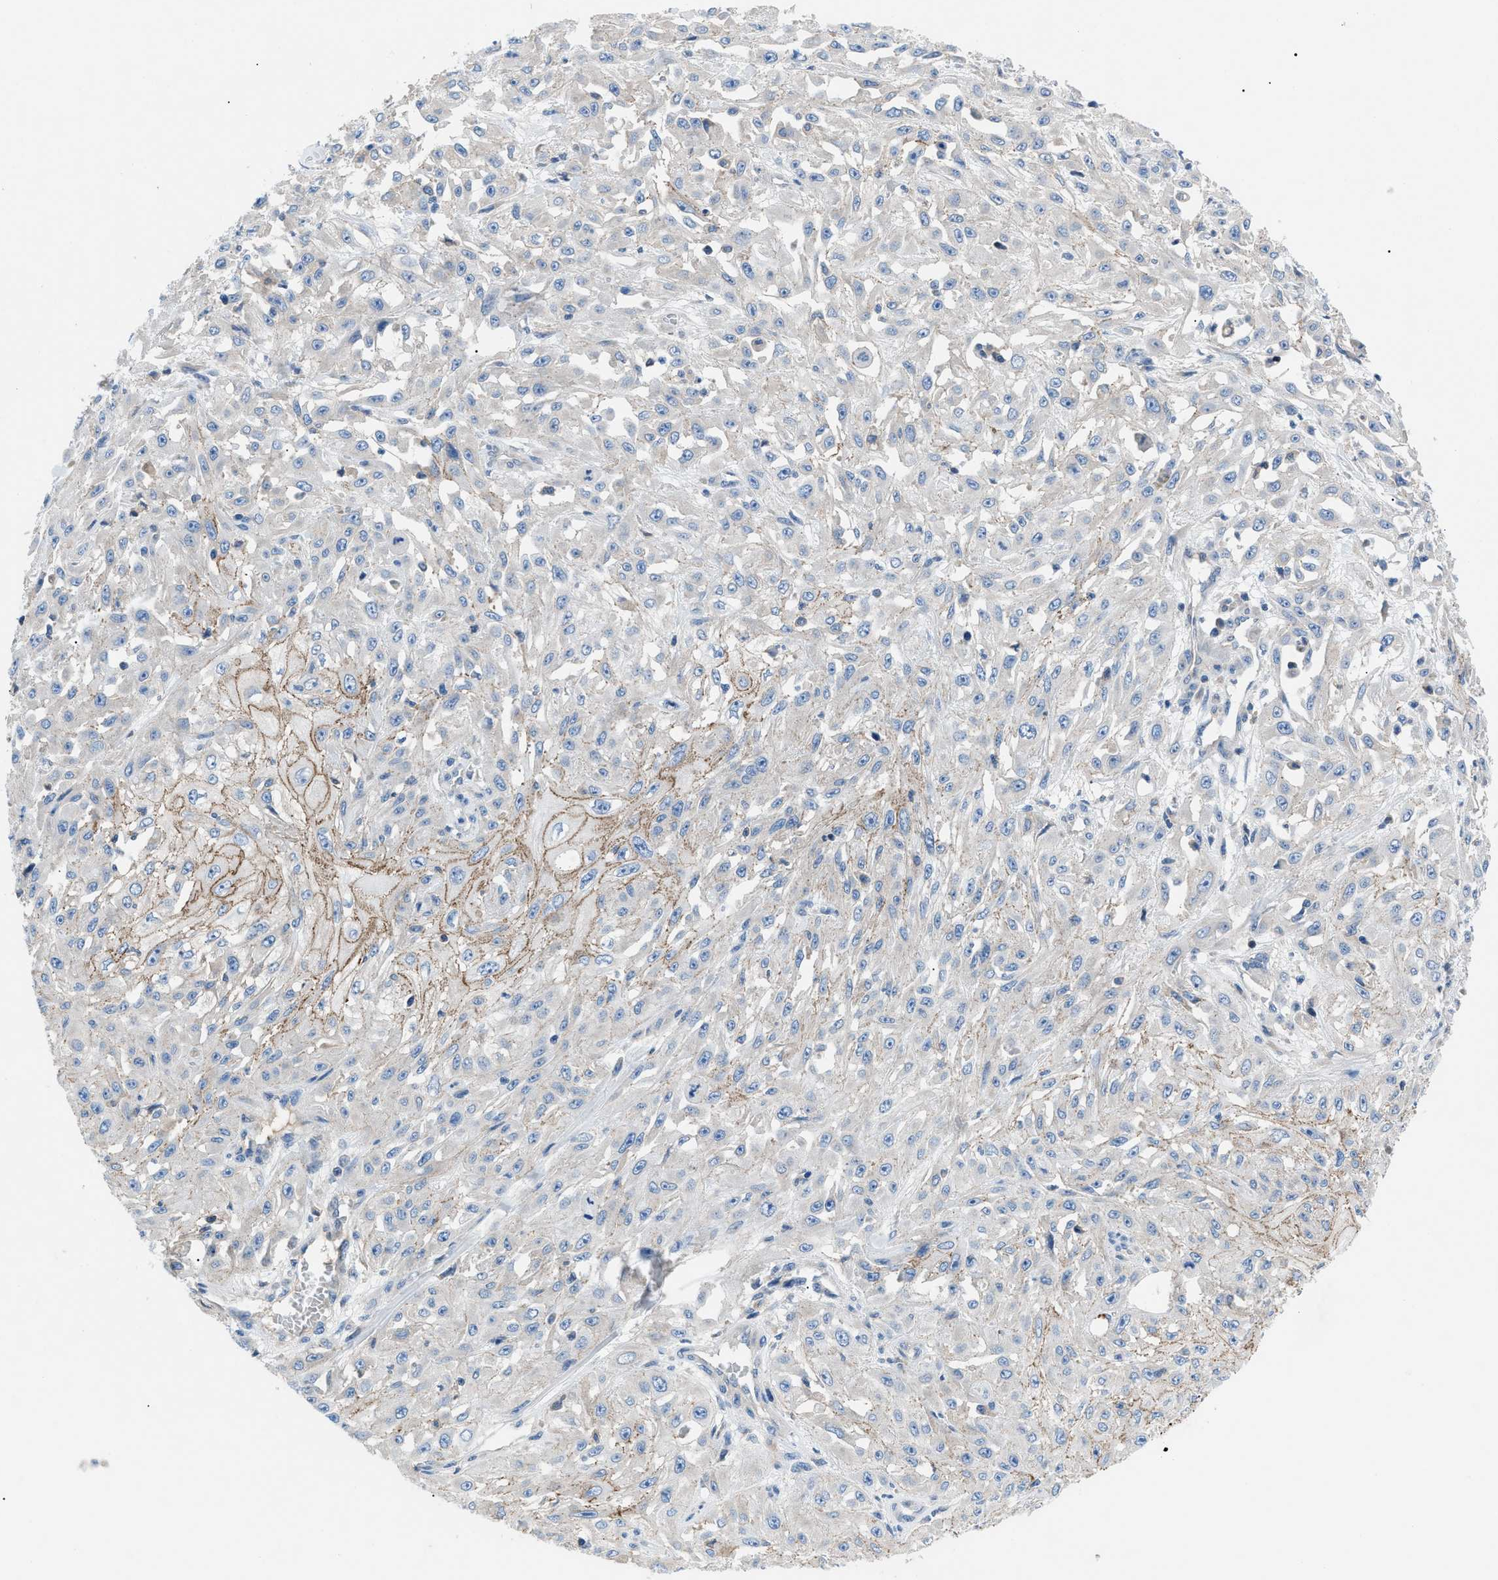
{"staining": {"intensity": "moderate", "quantity": "<25%", "location": "cytoplasmic/membranous"}, "tissue": "skin cancer", "cell_type": "Tumor cells", "image_type": "cancer", "snomed": [{"axis": "morphology", "description": "Squamous cell carcinoma, NOS"}, {"axis": "morphology", "description": "Squamous cell carcinoma, metastatic, NOS"}, {"axis": "topography", "description": "Skin"}, {"axis": "topography", "description": "Lymph node"}], "caption": "A micrograph showing moderate cytoplasmic/membranous staining in about <25% of tumor cells in squamous cell carcinoma (skin), as visualized by brown immunohistochemical staining.", "gene": "ZDHHC24", "patient": {"sex": "male", "age": 75}}